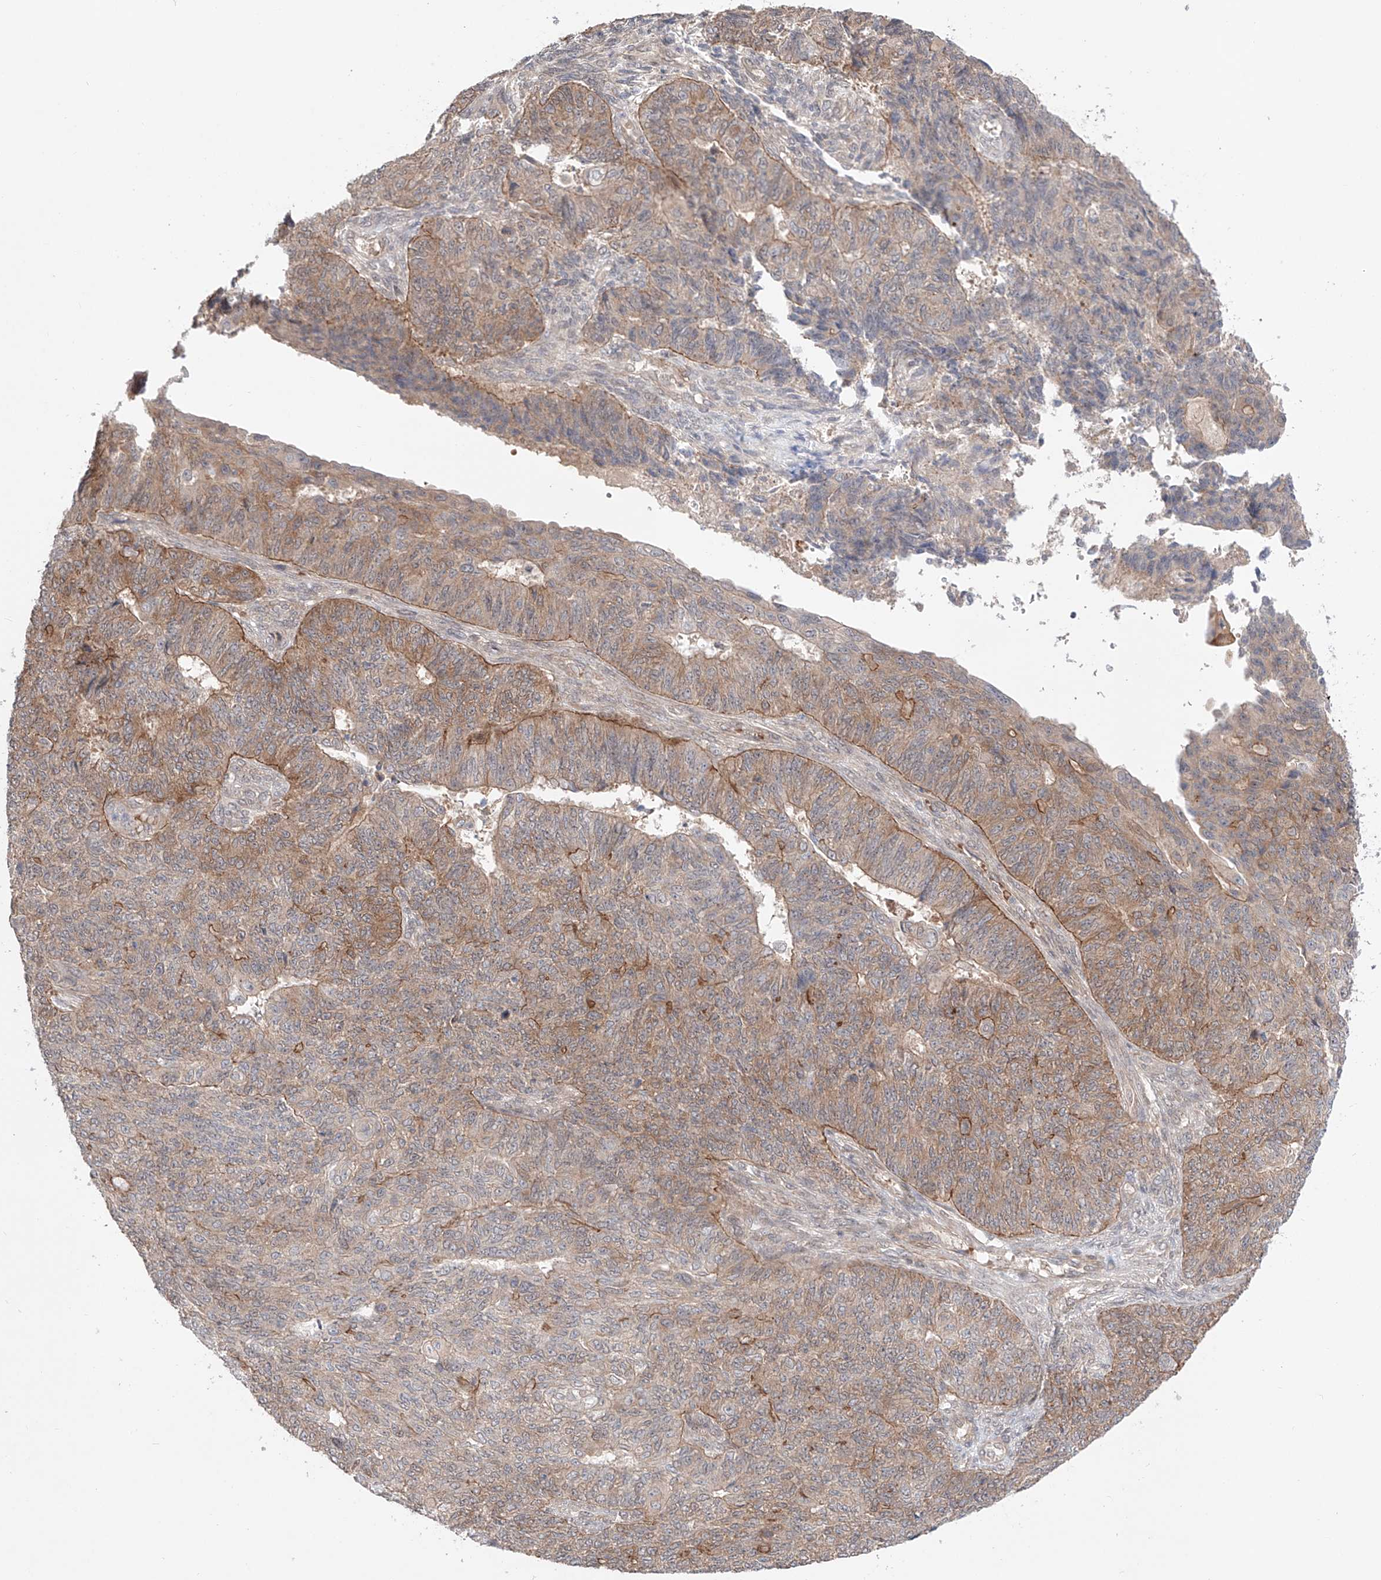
{"staining": {"intensity": "weak", "quantity": "25%-75%", "location": "cytoplasmic/membranous"}, "tissue": "endometrial cancer", "cell_type": "Tumor cells", "image_type": "cancer", "snomed": [{"axis": "morphology", "description": "Adenocarcinoma, NOS"}, {"axis": "topography", "description": "Endometrium"}], "caption": "Endometrial cancer (adenocarcinoma) tissue demonstrates weak cytoplasmic/membranous positivity in about 25%-75% of tumor cells, visualized by immunohistochemistry.", "gene": "TSR2", "patient": {"sex": "female", "age": 32}}